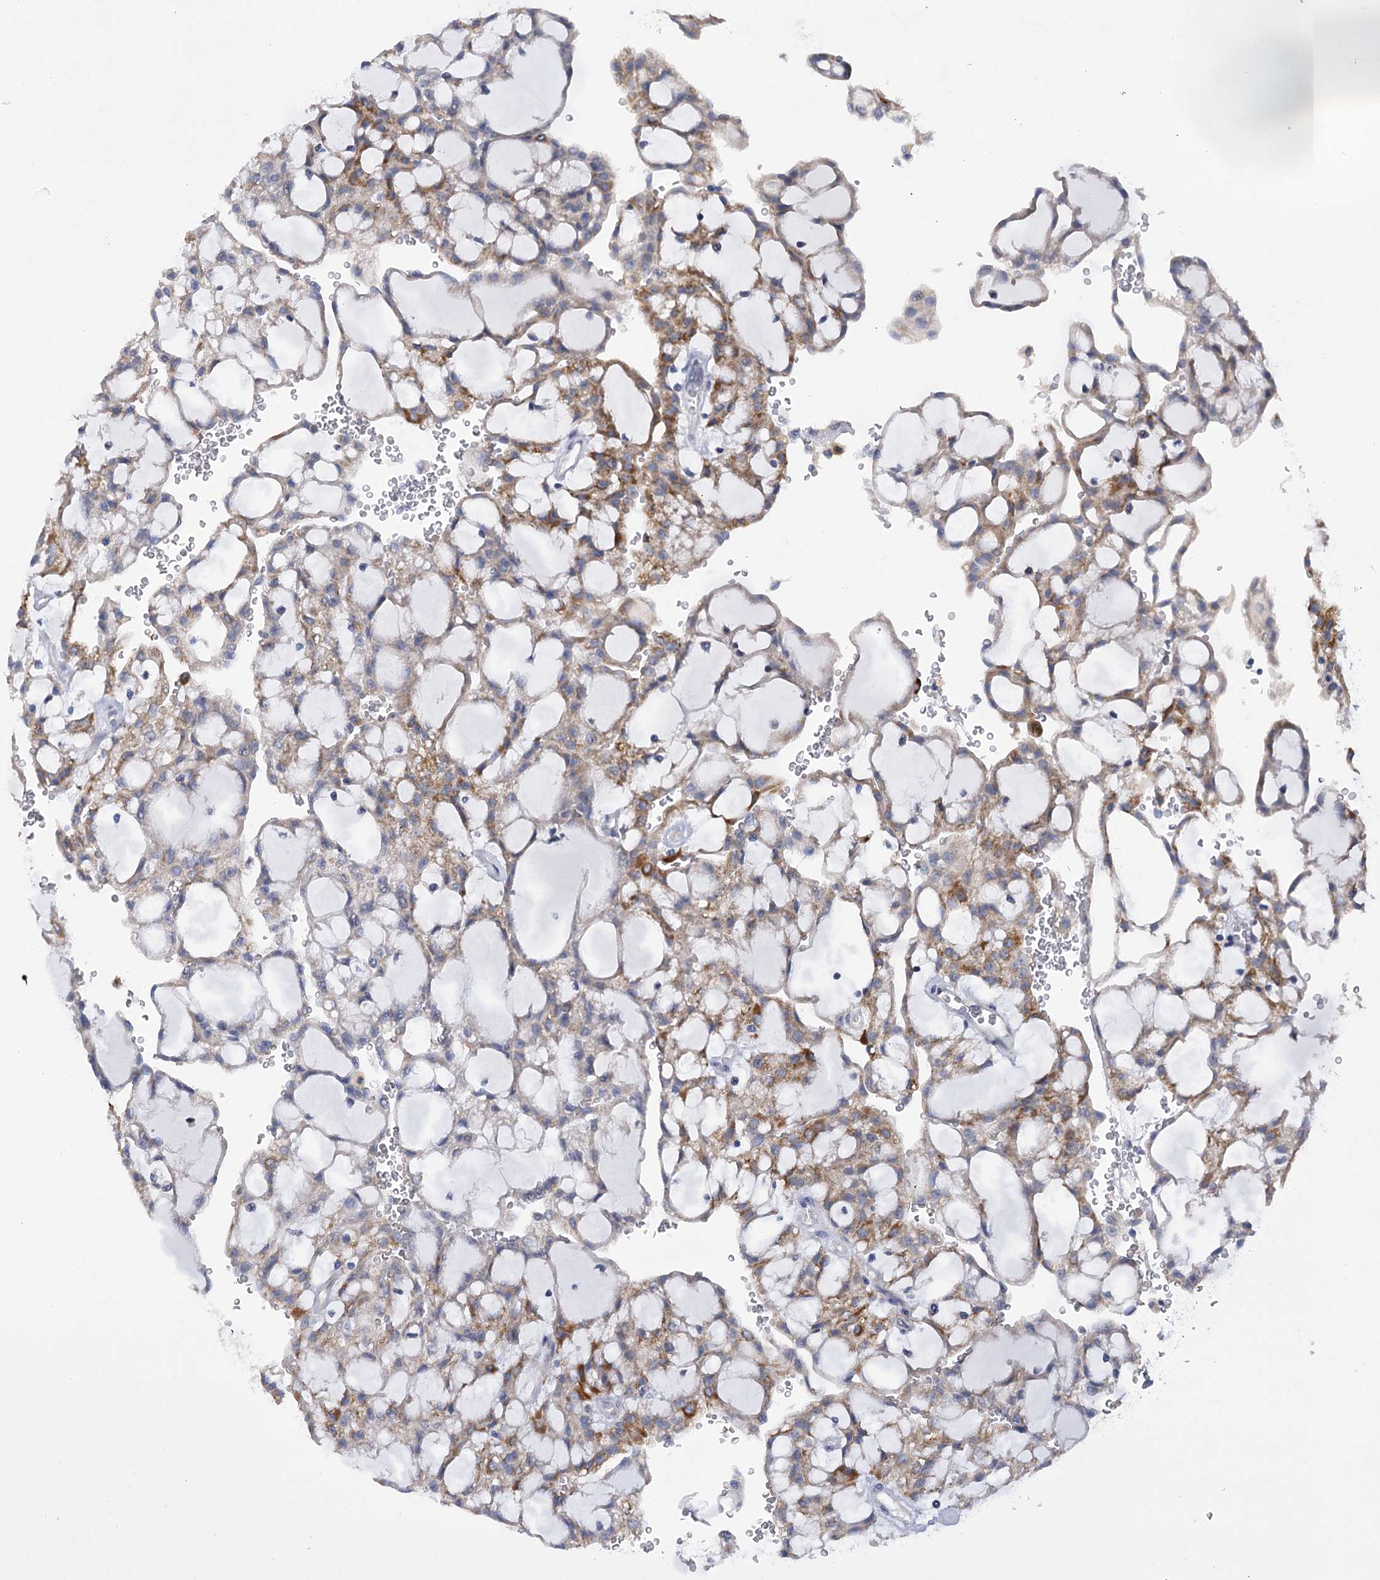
{"staining": {"intensity": "moderate", "quantity": "25%-75%", "location": "cytoplasmic/membranous"}, "tissue": "renal cancer", "cell_type": "Tumor cells", "image_type": "cancer", "snomed": [{"axis": "morphology", "description": "Adenocarcinoma, NOS"}, {"axis": "topography", "description": "Kidney"}], "caption": "Immunohistochemistry (IHC) of adenocarcinoma (renal) displays medium levels of moderate cytoplasmic/membranous positivity in about 25%-75% of tumor cells. Using DAB (brown) and hematoxylin (blue) stains, captured at high magnification using brightfield microscopy.", "gene": "DCUN1D1", "patient": {"sex": "male", "age": 63}}